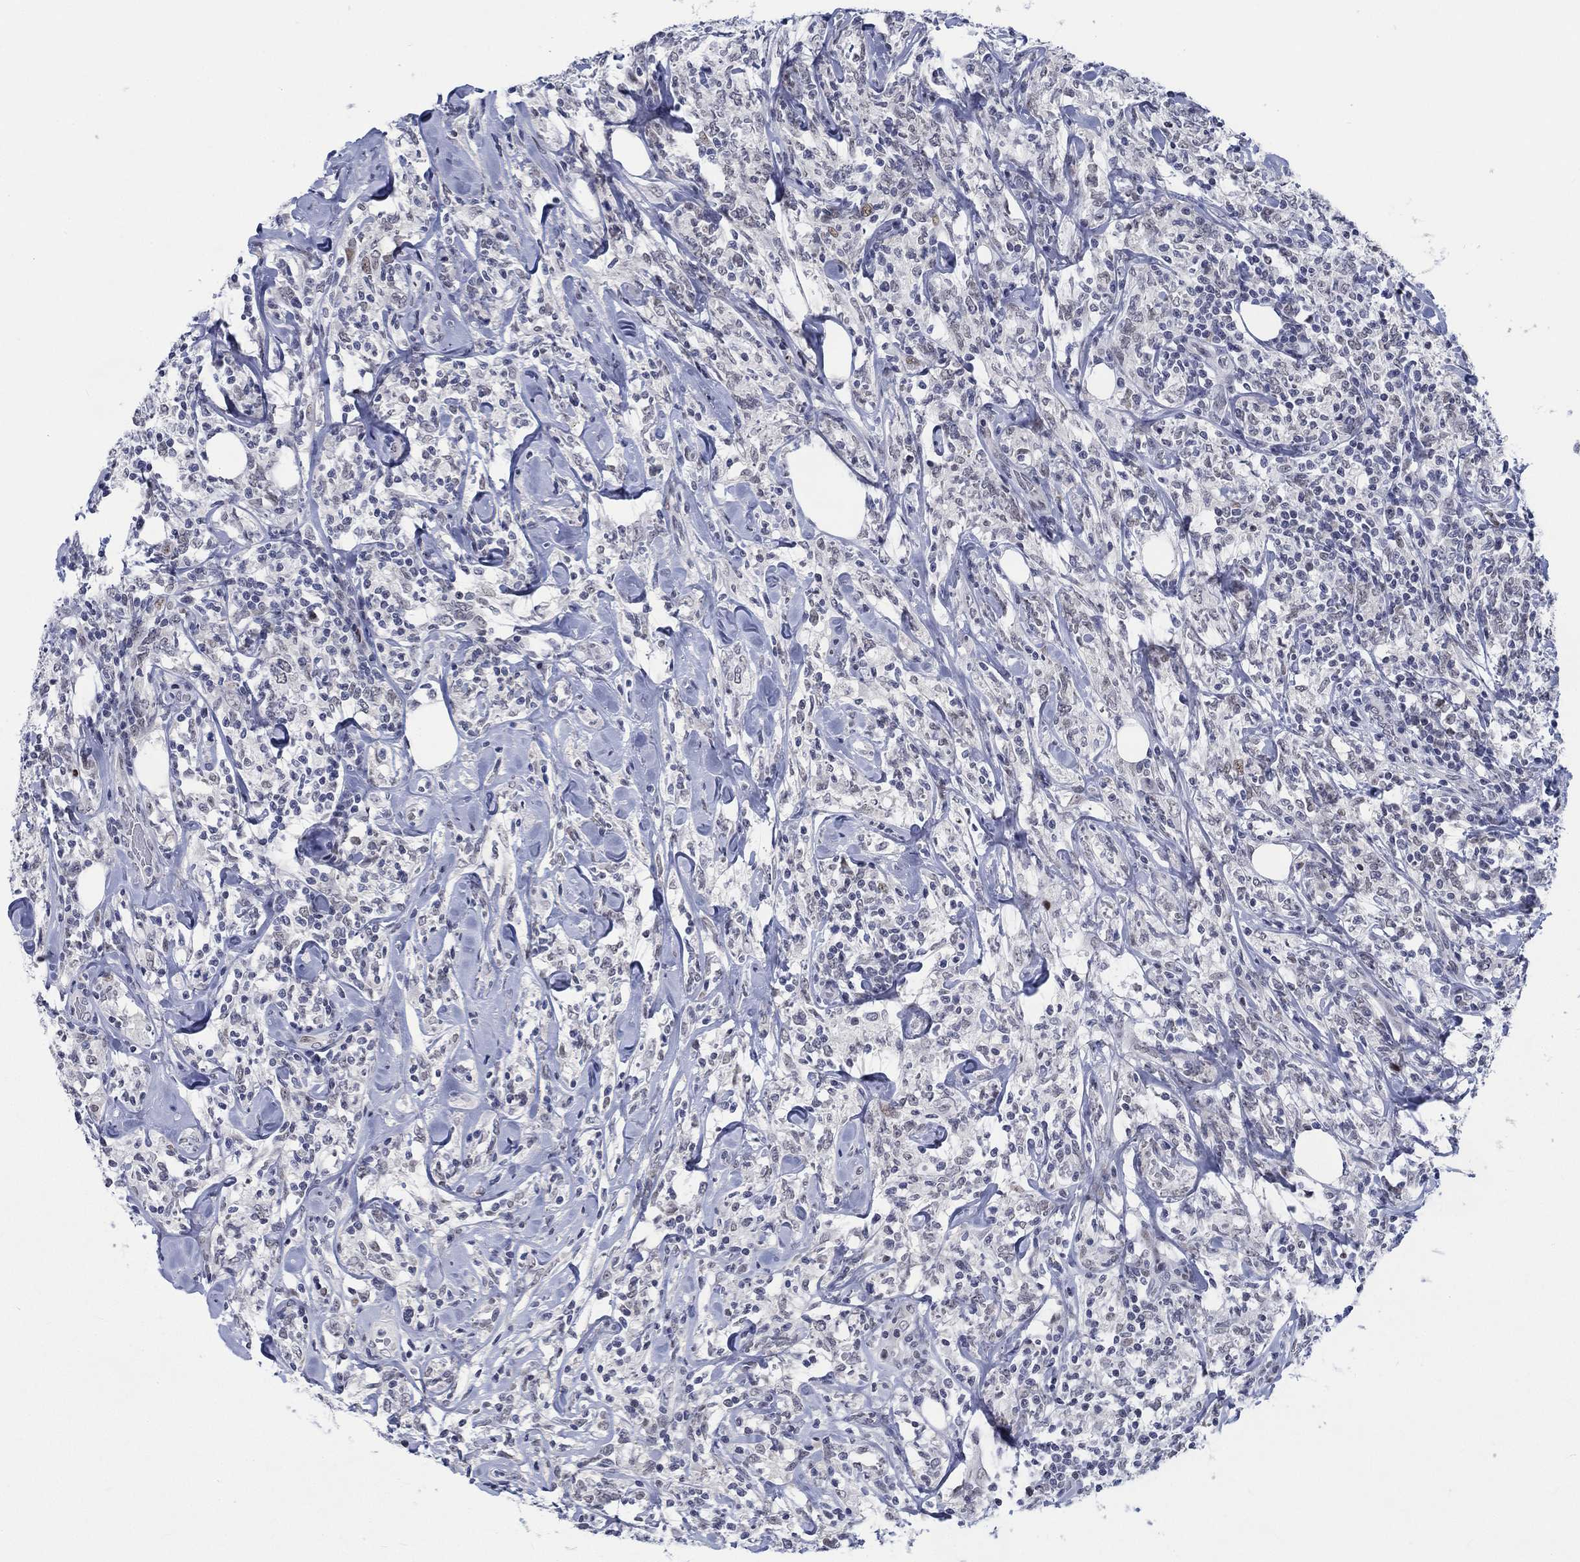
{"staining": {"intensity": "negative", "quantity": "none", "location": "none"}, "tissue": "lymphoma", "cell_type": "Tumor cells", "image_type": "cancer", "snomed": [{"axis": "morphology", "description": "Malignant lymphoma, non-Hodgkin's type, High grade"}, {"axis": "topography", "description": "Lymph node"}], "caption": "IHC image of neoplastic tissue: lymphoma stained with DAB (3,3'-diaminobenzidine) shows no significant protein positivity in tumor cells.", "gene": "NEU3", "patient": {"sex": "female", "age": 84}}